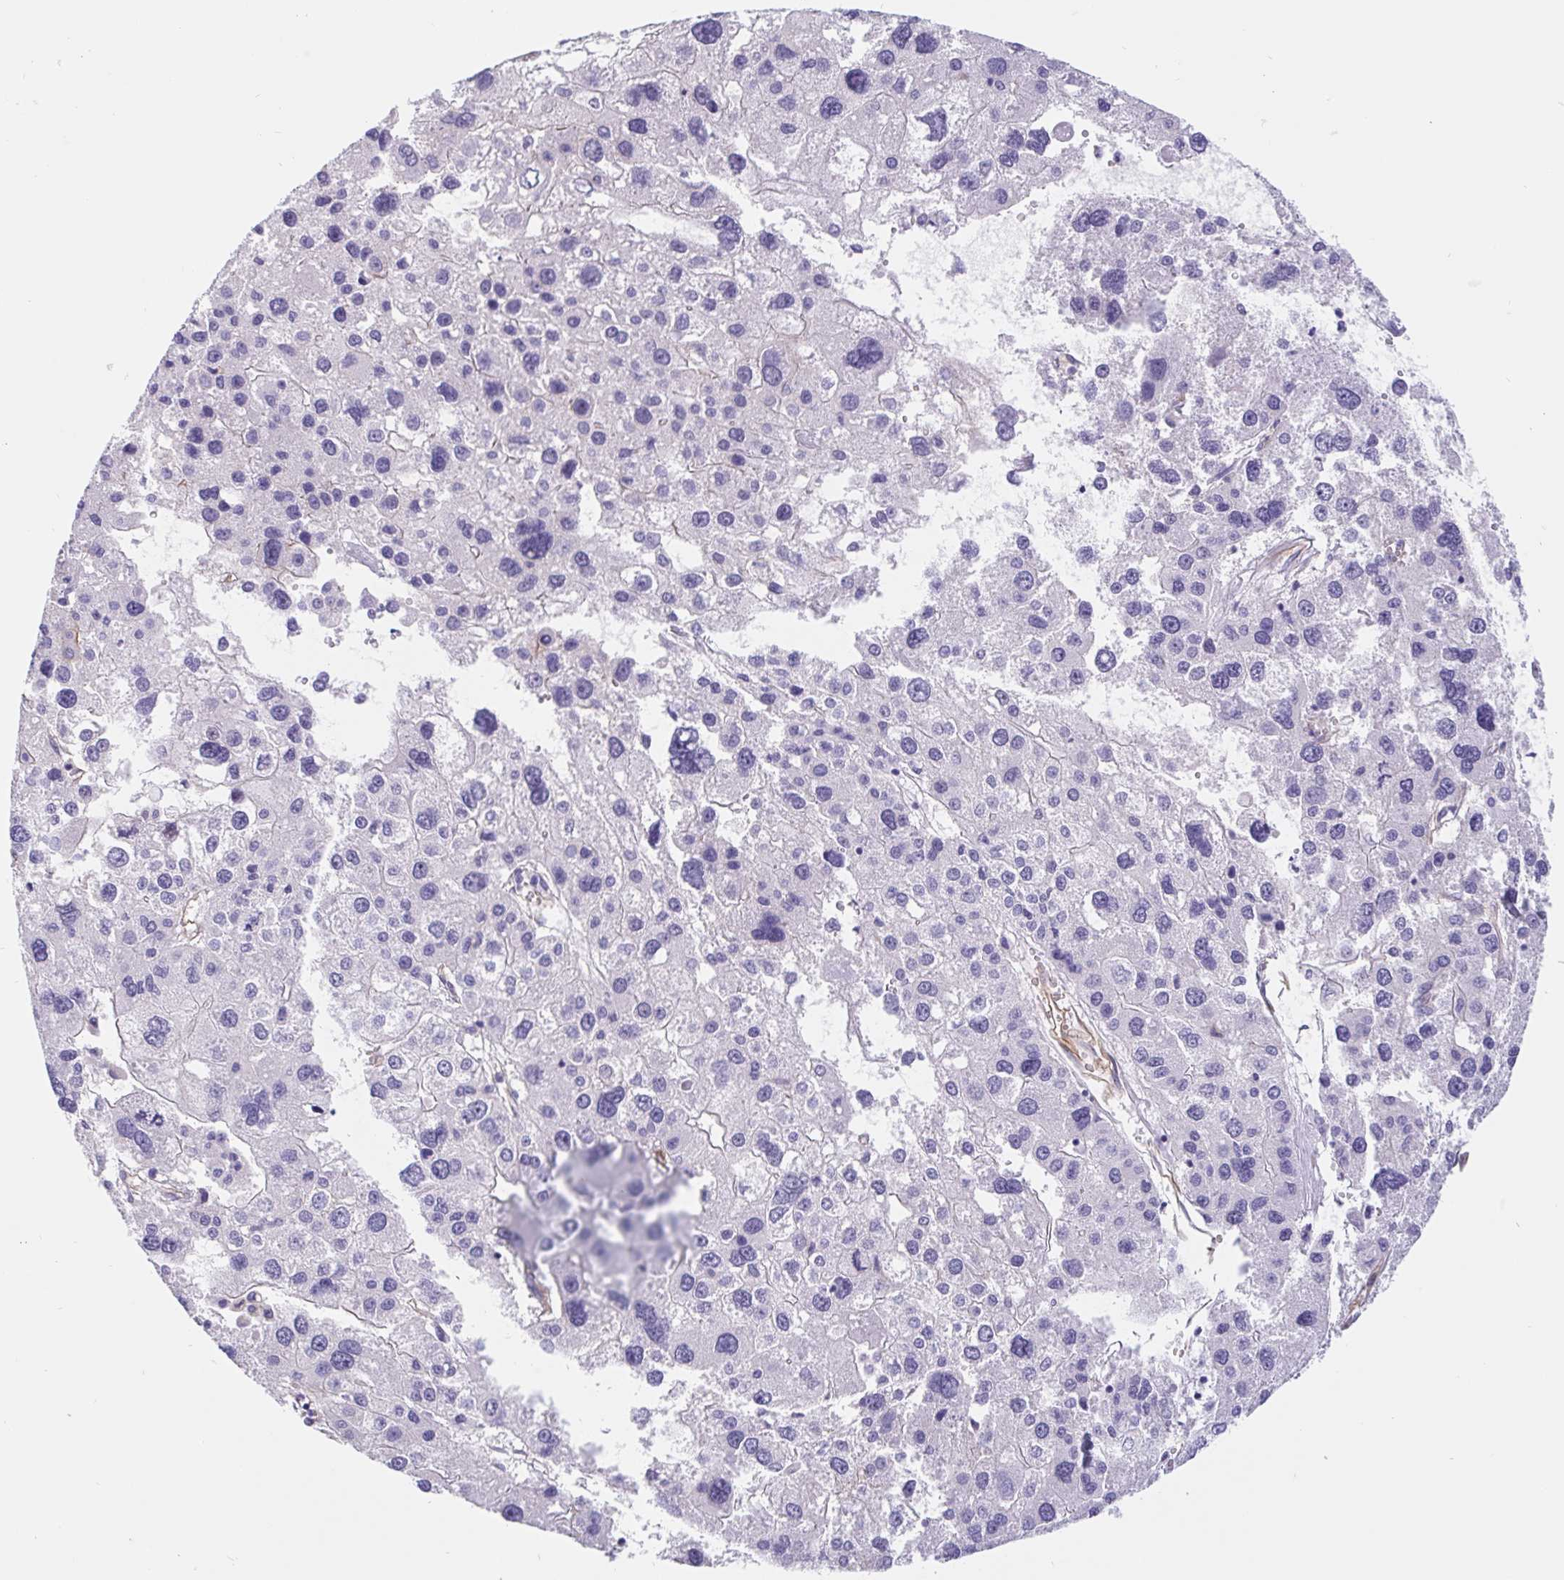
{"staining": {"intensity": "negative", "quantity": "none", "location": "none"}, "tissue": "liver cancer", "cell_type": "Tumor cells", "image_type": "cancer", "snomed": [{"axis": "morphology", "description": "Carcinoma, Hepatocellular, NOS"}, {"axis": "topography", "description": "Liver"}], "caption": "Immunohistochemical staining of human liver hepatocellular carcinoma shows no significant expression in tumor cells. (Stains: DAB IHC with hematoxylin counter stain, Microscopy: brightfield microscopy at high magnification).", "gene": "LIMCH1", "patient": {"sex": "male", "age": 73}}